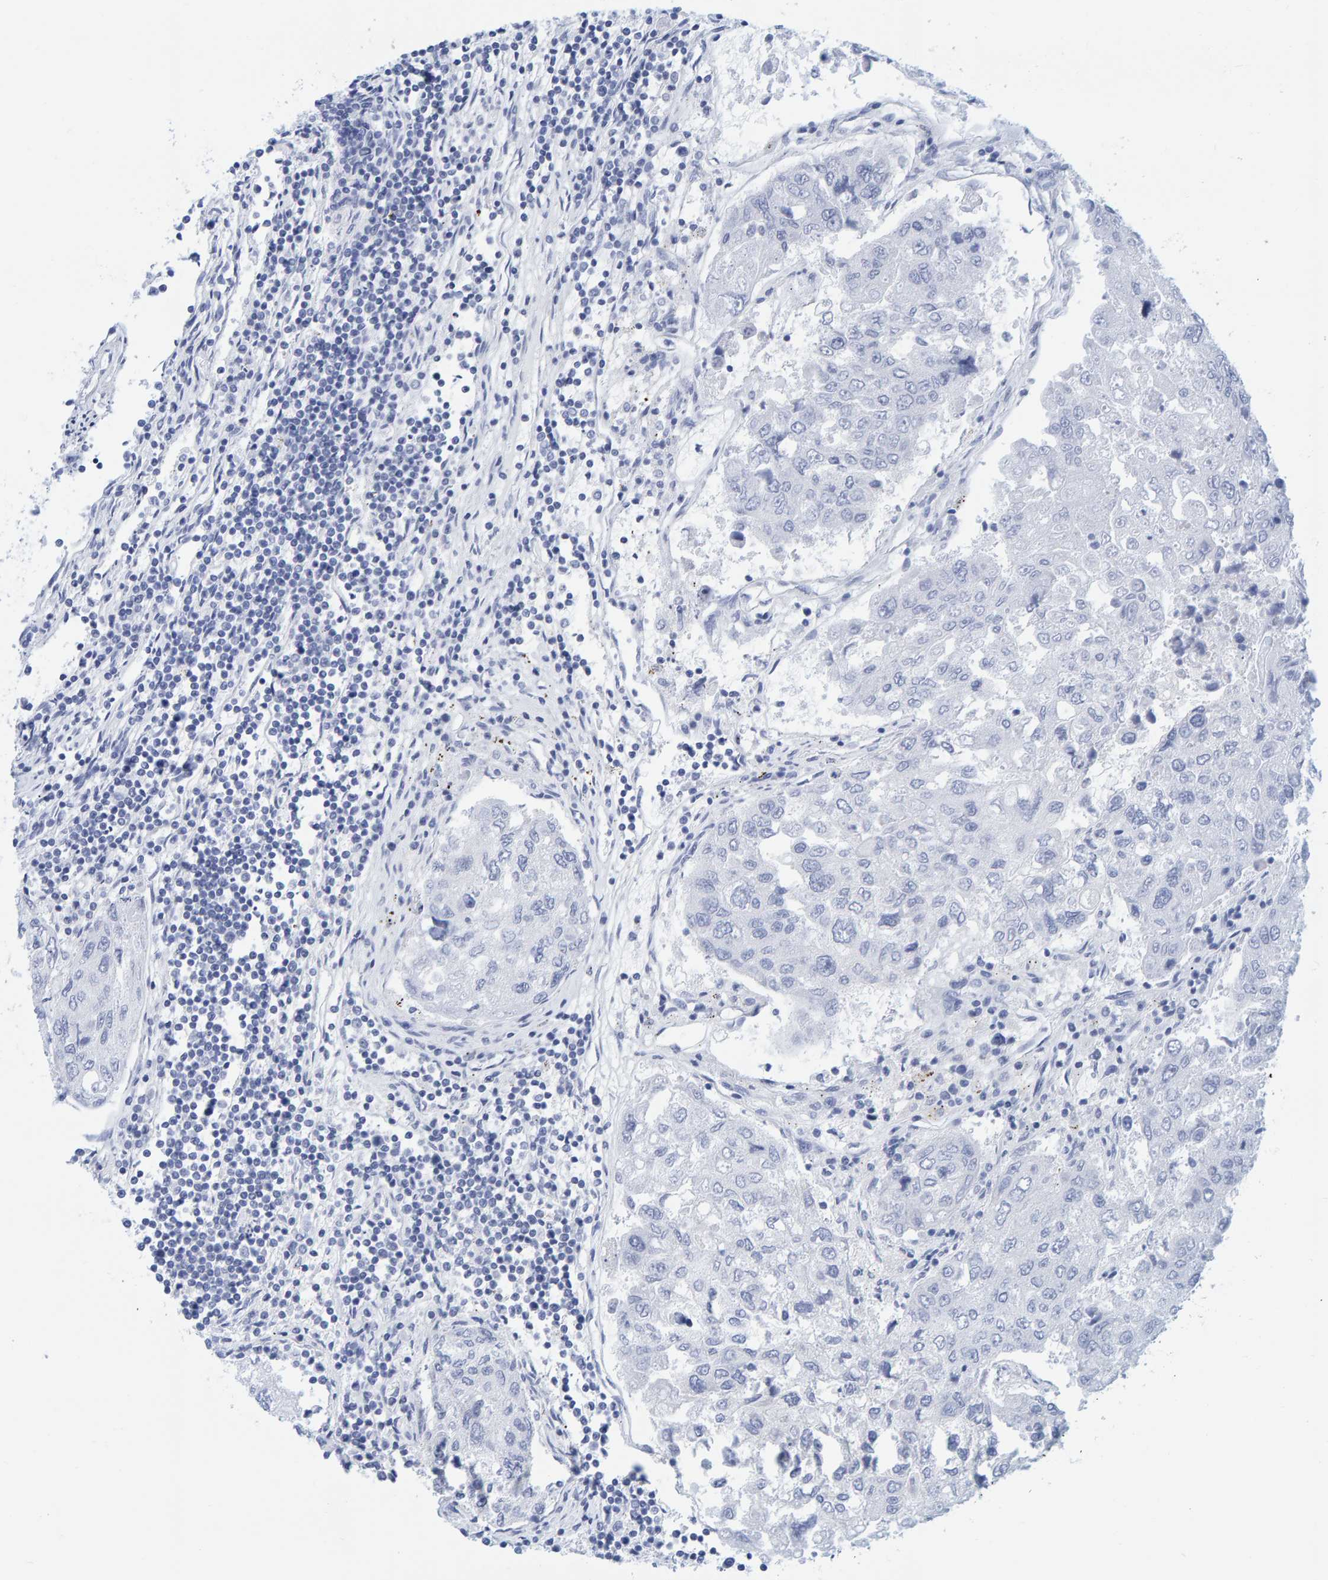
{"staining": {"intensity": "negative", "quantity": "none", "location": "none"}, "tissue": "urothelial cancer", "cell_type": "Tumor cells", "image_type": "cancer", "snomed": [{"axis": "morphology", "description": "Urothelial carcinoma, High grade"}, {"axis": "topography", "description": "Lymph node"}, {"axis": "topography", "description": "Urinary bladder"}], "caption": "High-grade urothelial carcinoma stained for a protein using IHC demonstrates no expression tumor cells.", "gene": "SFTPC", "patient": {"sex": "male", "age": 51}}